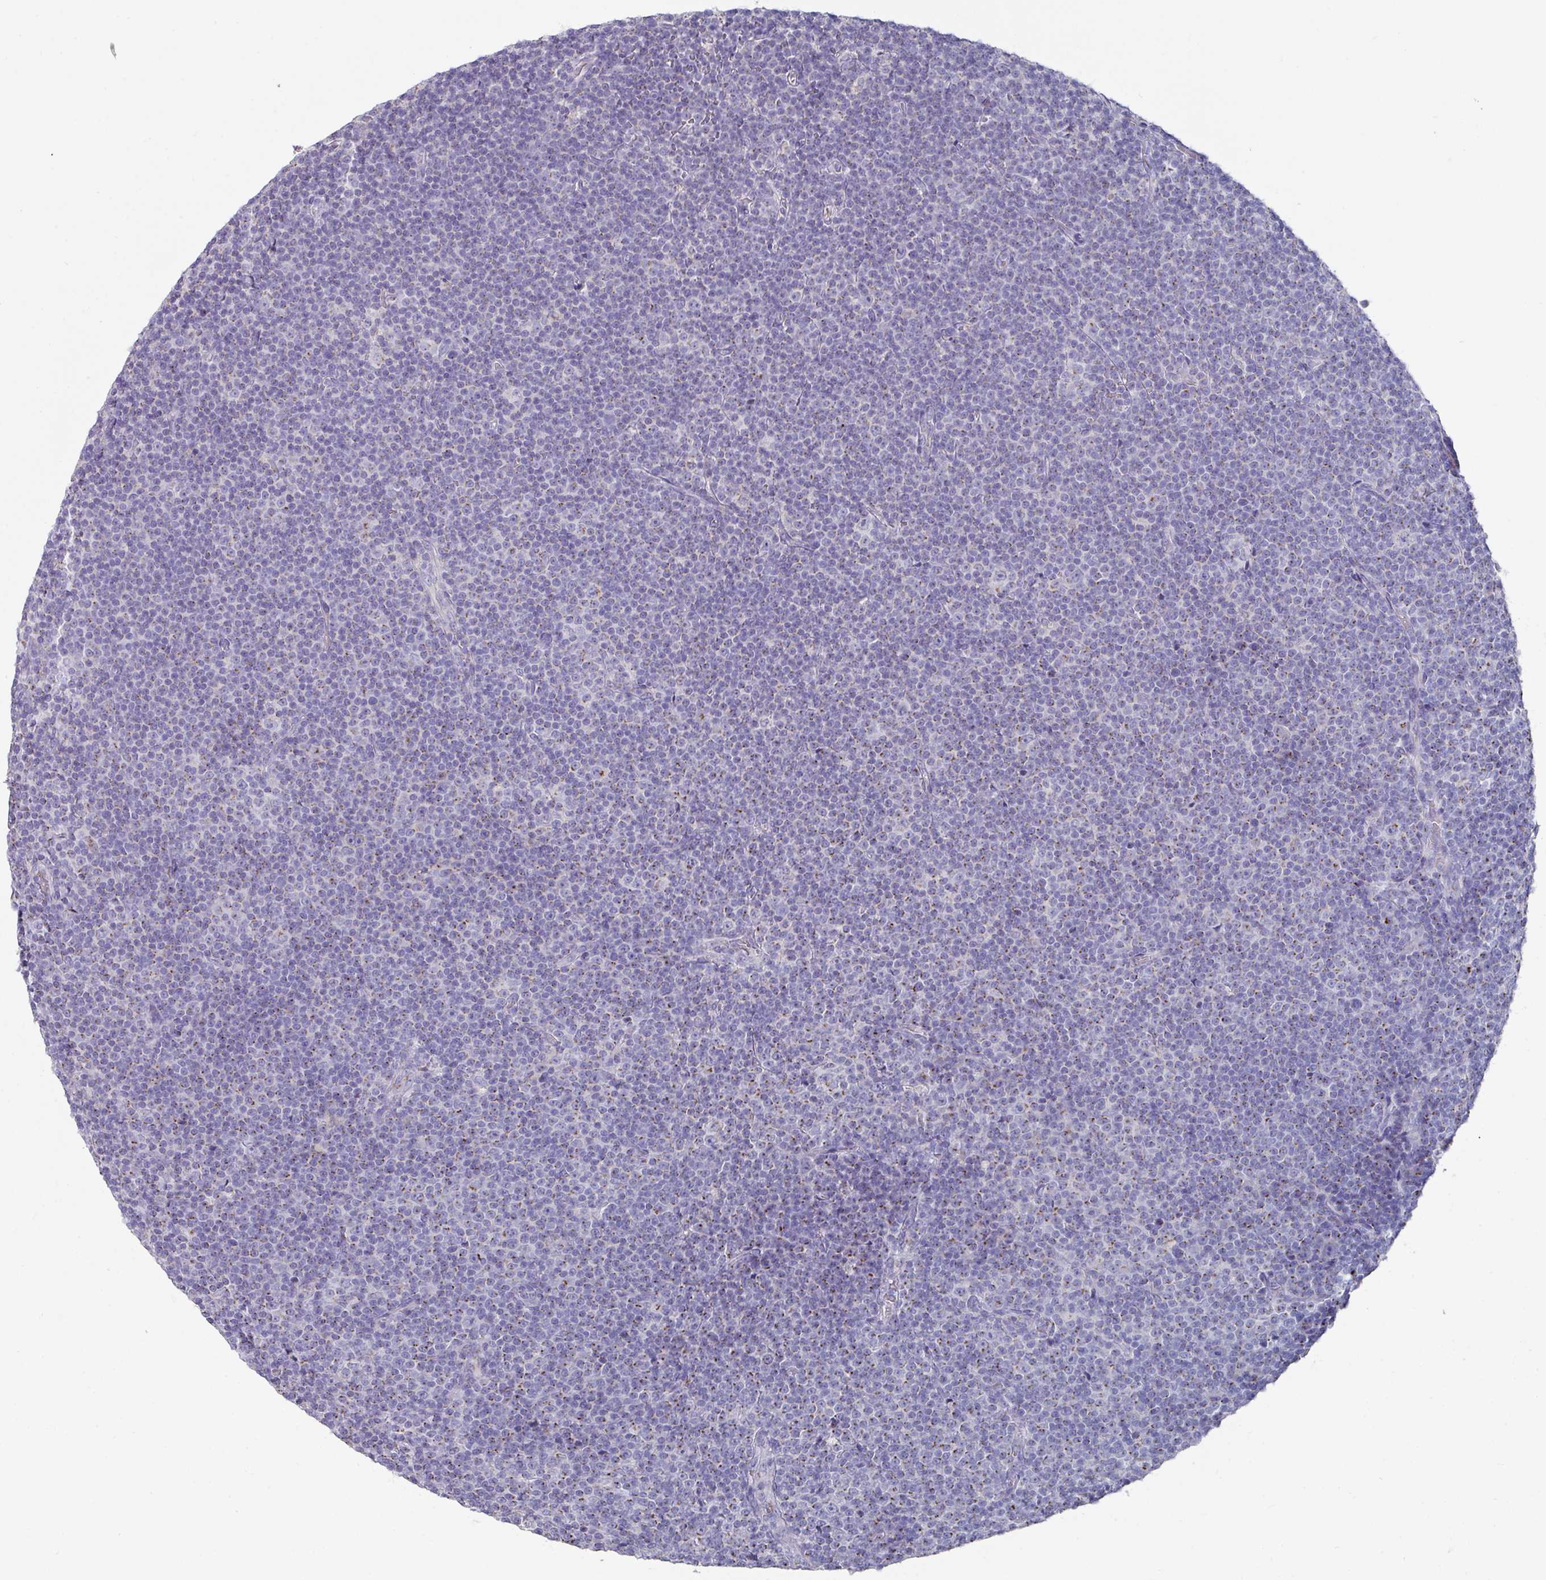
{"staining": {"intensity": "weak", "quantity": "25%-75%", "location": "cytoplasmic/membranous"}, "tissue": "lymphoma", "cell_type": "Tumor cells", "image_type": "cancer", "snomed": [{"axis": "morphology", "description": "Malignant lymphoma, non-Hodgkin's type, Low grade"}, {"axis": "topography", "description": "Lymph node"}], "caption": "An immunohistochemistry photomicrograph of neoplastic tissue is shown. Protein staining in brown highlights weak cytoplasmic/membranous positivity in lymphoma within tumor cells.", "gene": "VKORC1L1", "patient": {"sex": "female", "age": 67}}